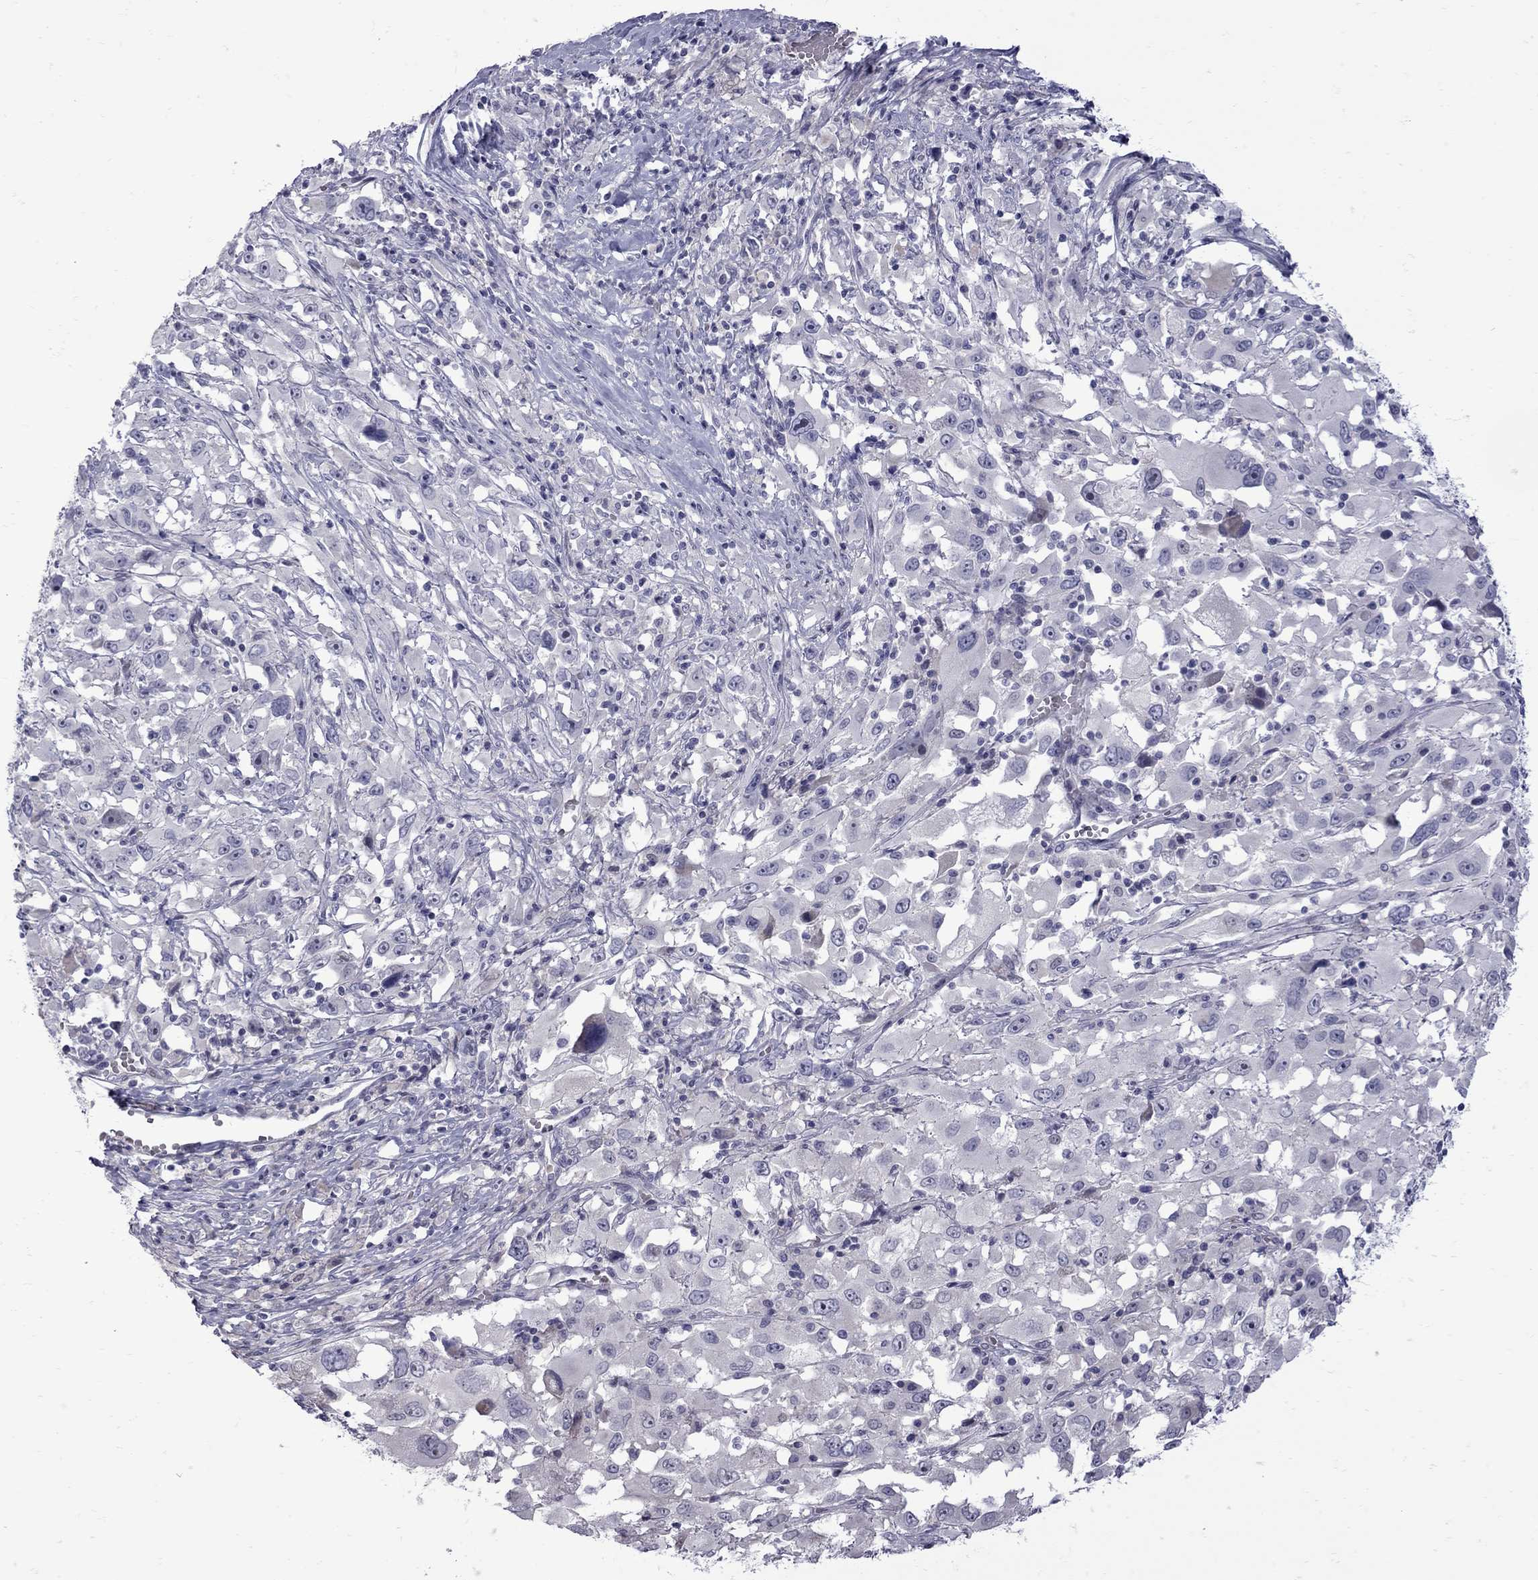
{"staining": {"intensity": "negative", "quantity": "none", "location": "none"}, "tissue": "melanoma", "cell_type": "Tumor cells", "image_type": "cancer", "snomed": [{"axis": "morphology", "description": "Malignant melanoma, Metastatic site"}, {"axis": "topography", "description": "Soft tissue"}], "caption": "Immunohistochemistry (IHC) photomicrograph of malignant melanoma (metastatic site) stained for a protein (brown), which shows no positivity in tumor cells.", "gene": "NRARP", "patient": {"sex": "male", "age": 50}}